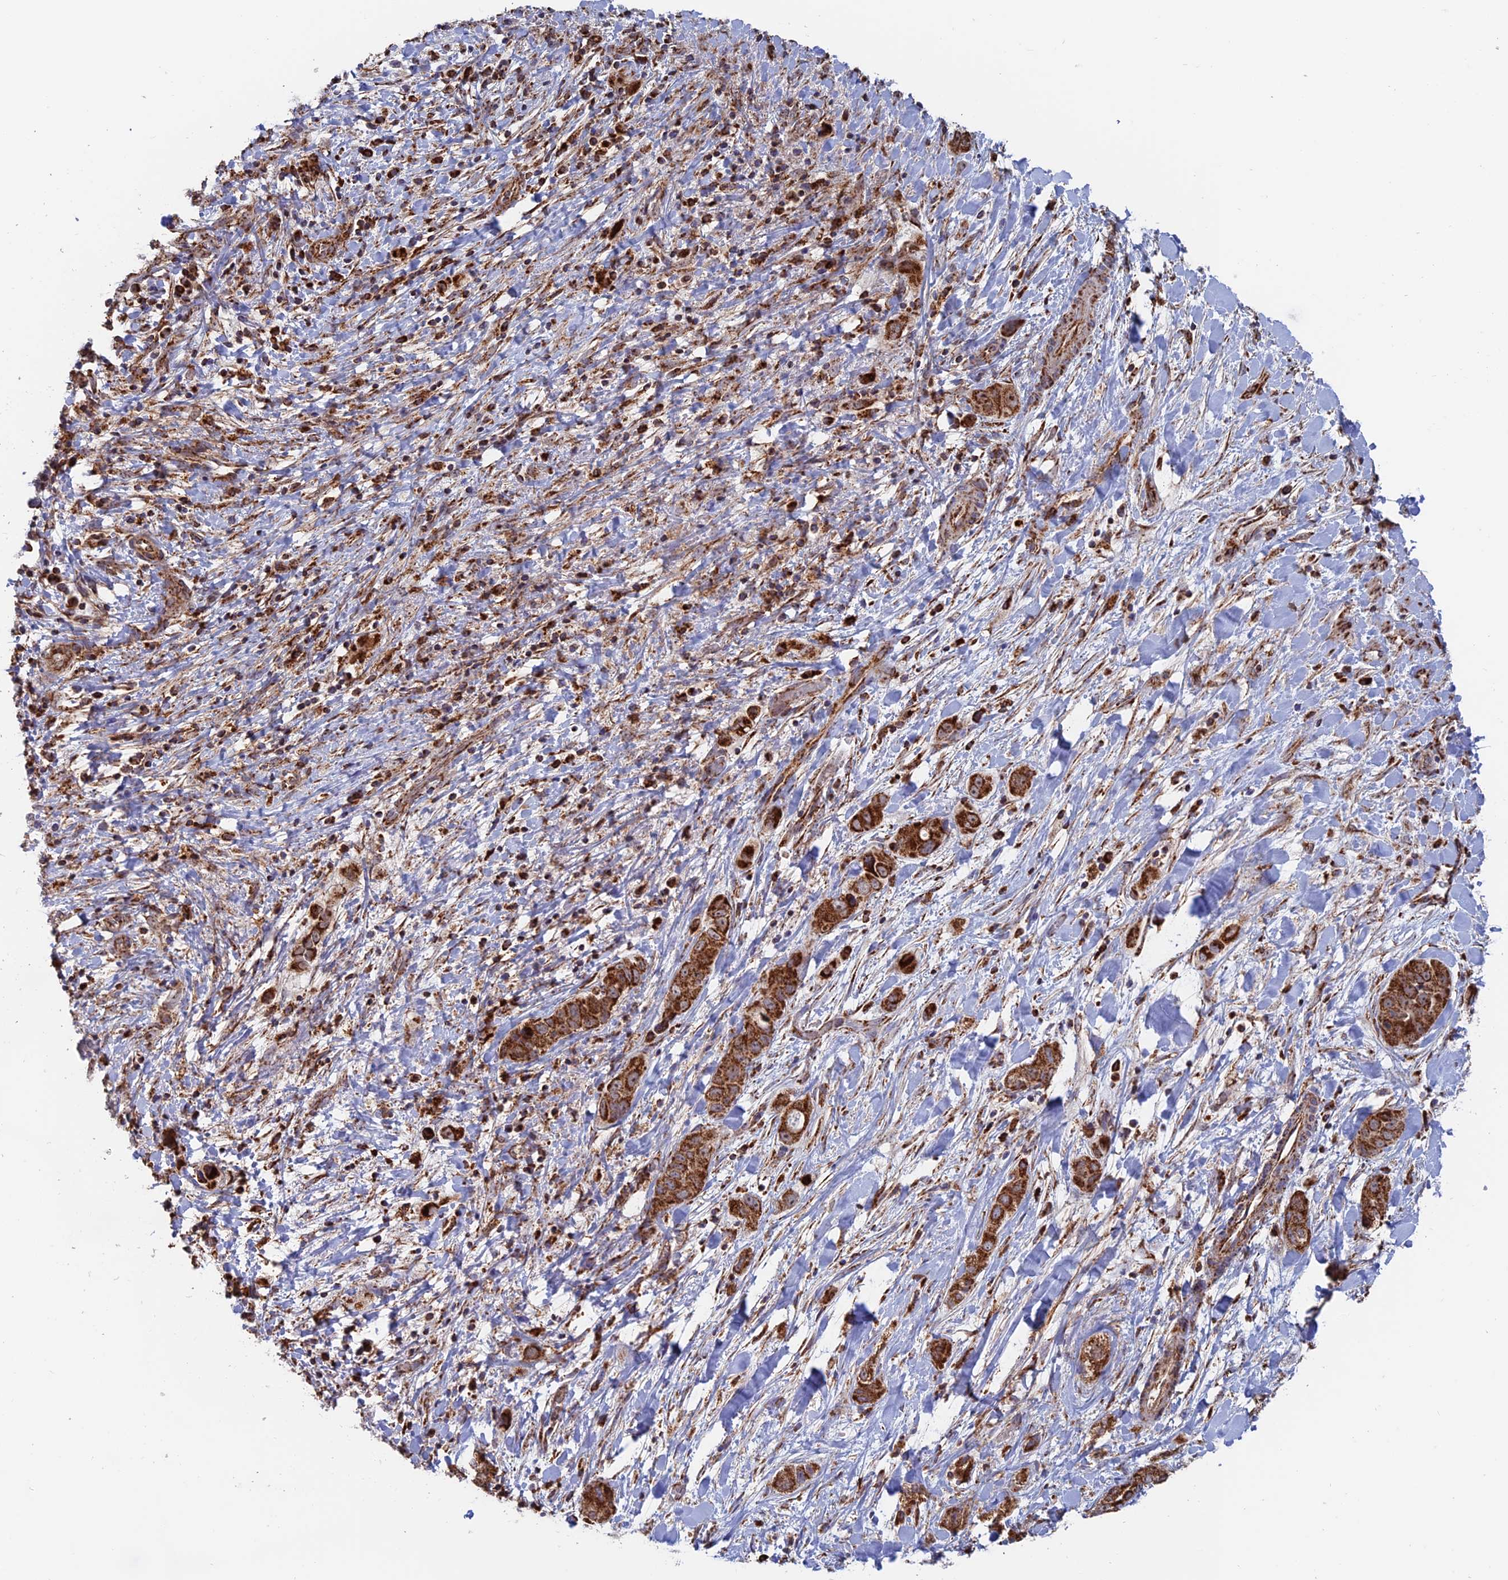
{"staining": {"intensity": "strong", "quantity": ">75%", "location": "cytoplasmic/membranous"}, "tissue": "liver cancer", "cell_type": "Tumor cells", "image_type": "cancer", "snomed": [{"axis": "morphology", "description": "Cholangiocarcinoma"}, {"axis": "topography", "description": "Liver"}], "caption": "Human liver cancer stained with a brown dye displays strong cytoplasmic/membranous positive expression in about >75% of tumor cells.", "gene": "DTYMK", "patient": {"sex": "female", "age": 52}}